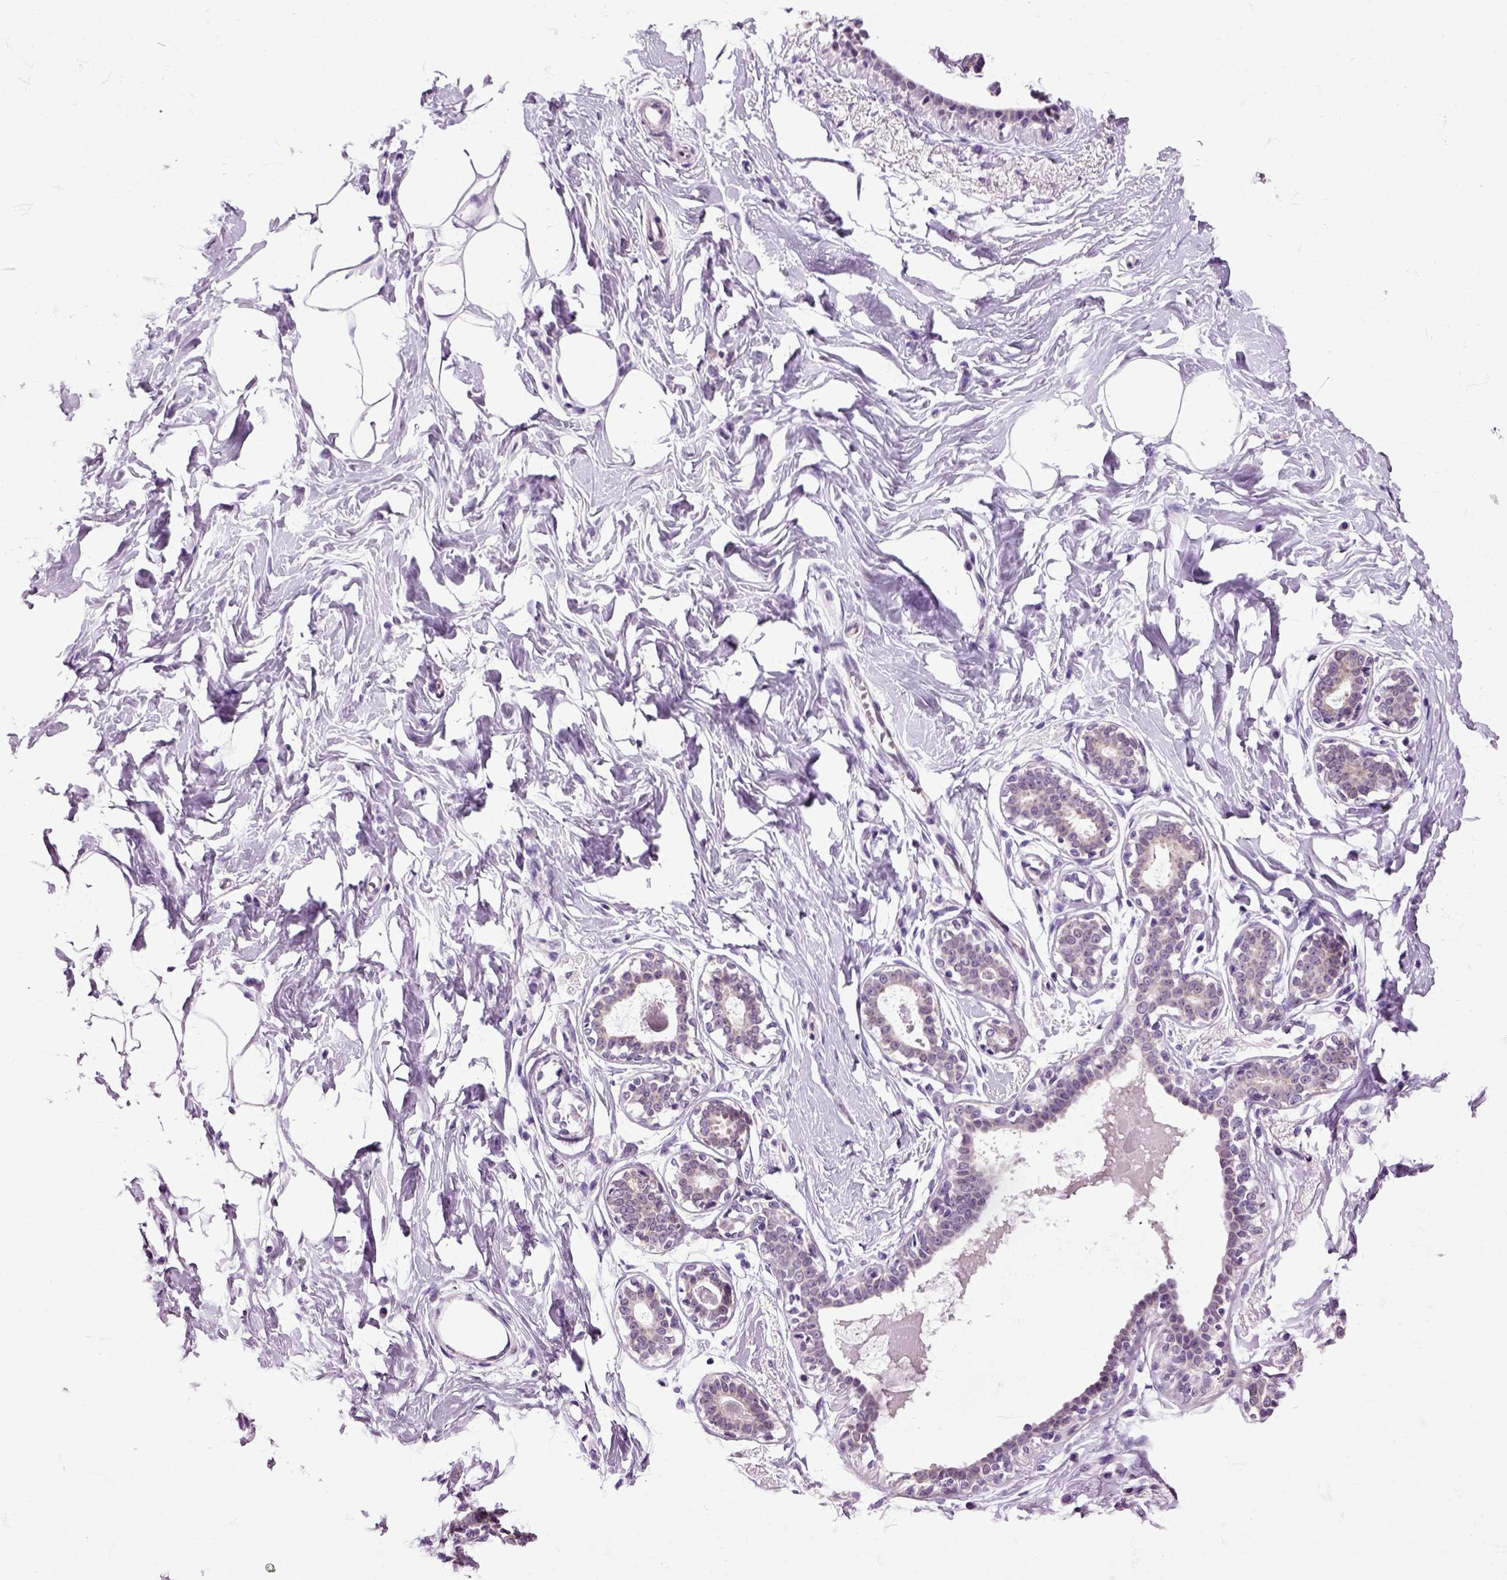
{"staining": {"intensity": "negative", "quantity": "none", "location": "none"}, "tissue": "breast", "cell_type": "Adipocytes", "image_type": "normal", "snomed": [{"axis": "morphology", "description": "Normal tissue, NOS"}, {"axis": "morphology", "description": "Lobular carcinoma, in situ"}, {"axis": "topography", "description": "Breast"}], "caption": "The photomicrograph shows no staining of adipocytes in benign breast. (DAB (3,3'-diaminobenzidine) IHC, high magnification).", "gene": "HSPA2", "patient": {"sex": "female", "age": 35}}